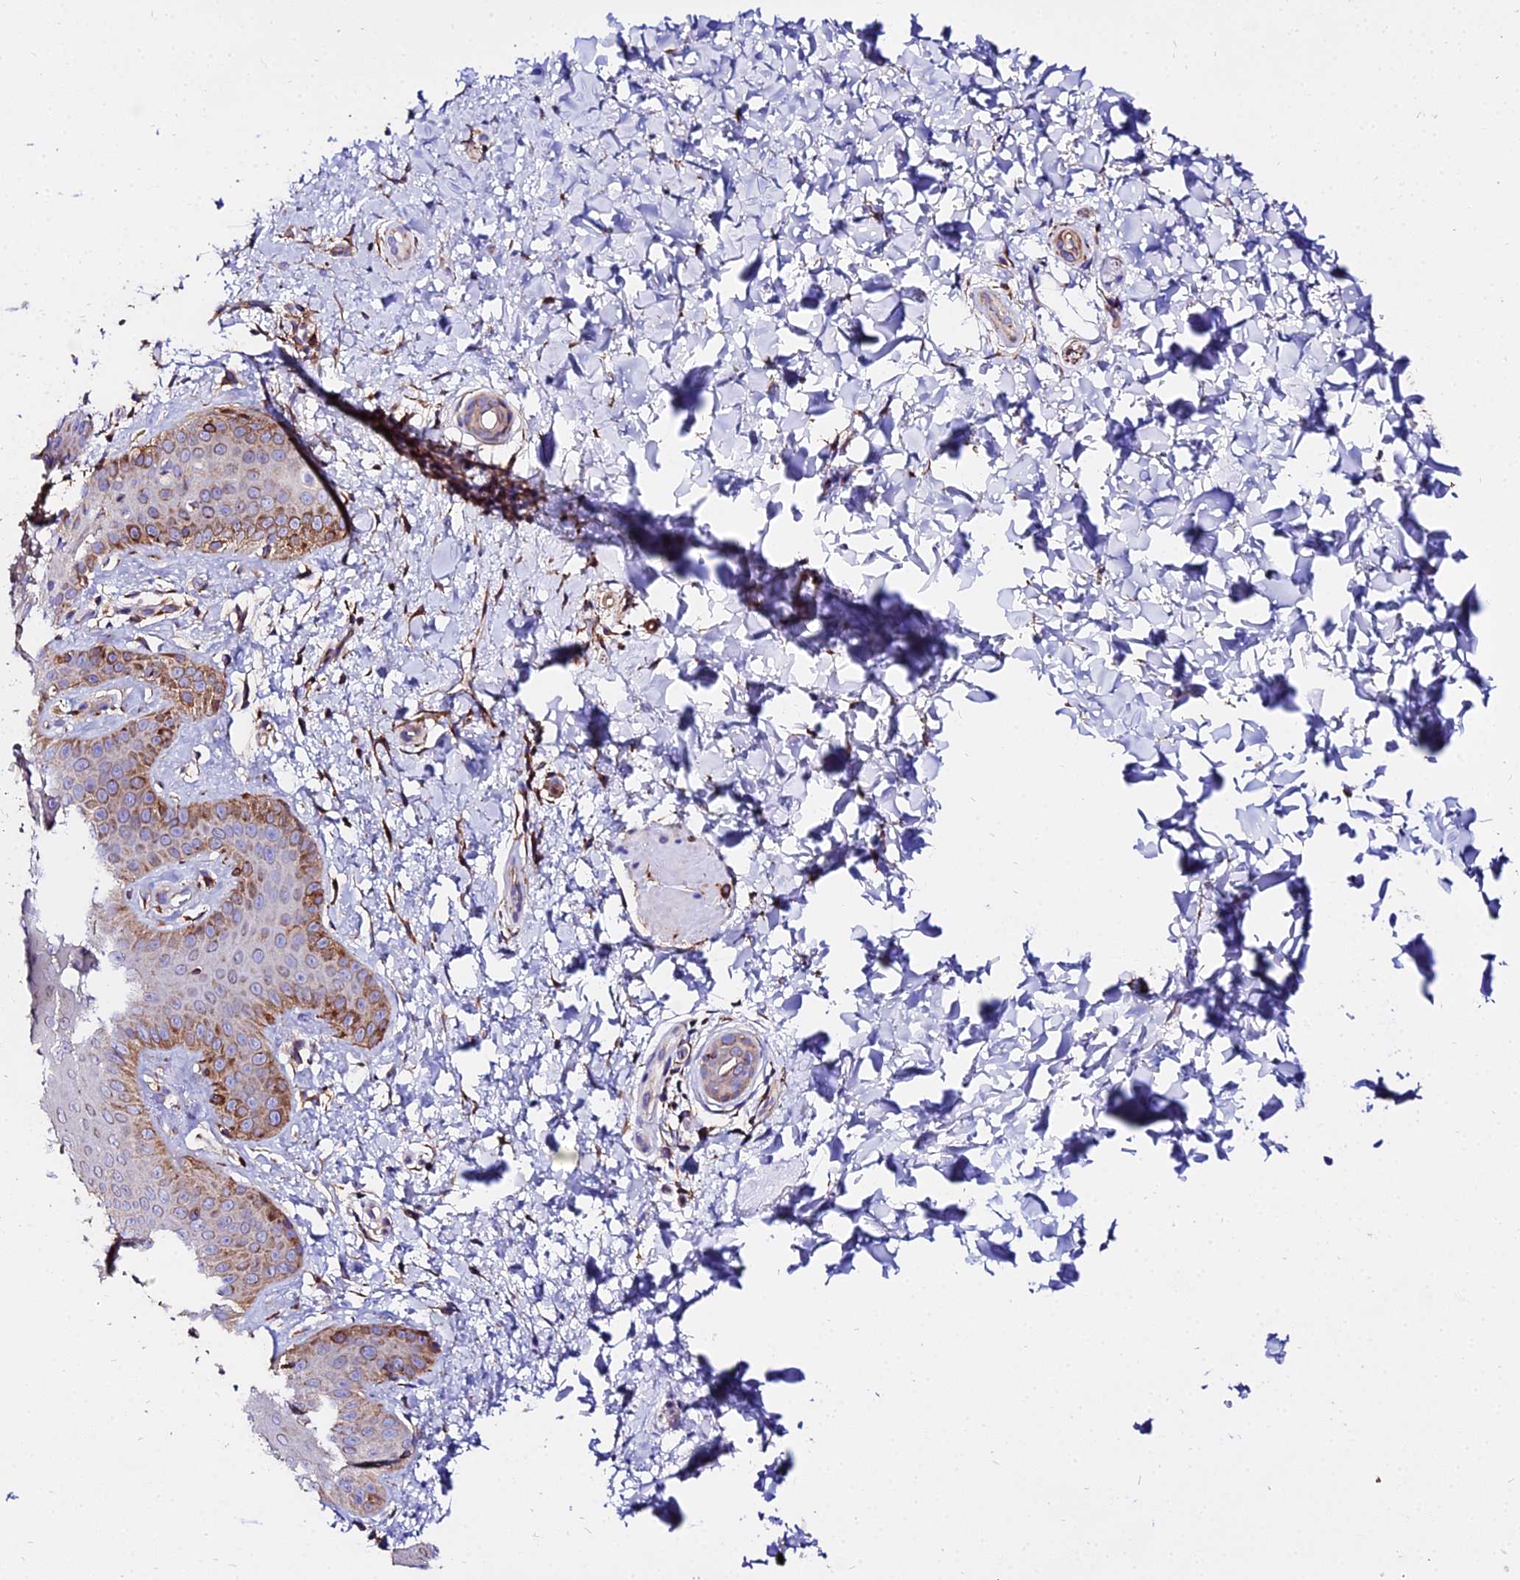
{"staining": {"intensity": "moderate", "quantity": "<25%", "location": "cytoplasmic/membranous"}, "tissue": "skin", "cell_type": "Epidermal cells", "image_type": "normal", "snomed": [{"axis": "morphology", "description": "Normal tissue, NOS"}, {"axis": "morphology", "description": "Neoplasm, malignant, NOS"}, {"axis": "topography", "description": "Anal"}], "caption": "High-power microscopy captured an IHC histopathology image of normal skin, revealing moderate cytoplasmic/membranous positivity in approximately <25% of epidermal cells. (Brightfield microscopy of DAB IHC at high magnification).", "gene": "TUBA1A", "patient": {"sex": "male", "age": 47}}